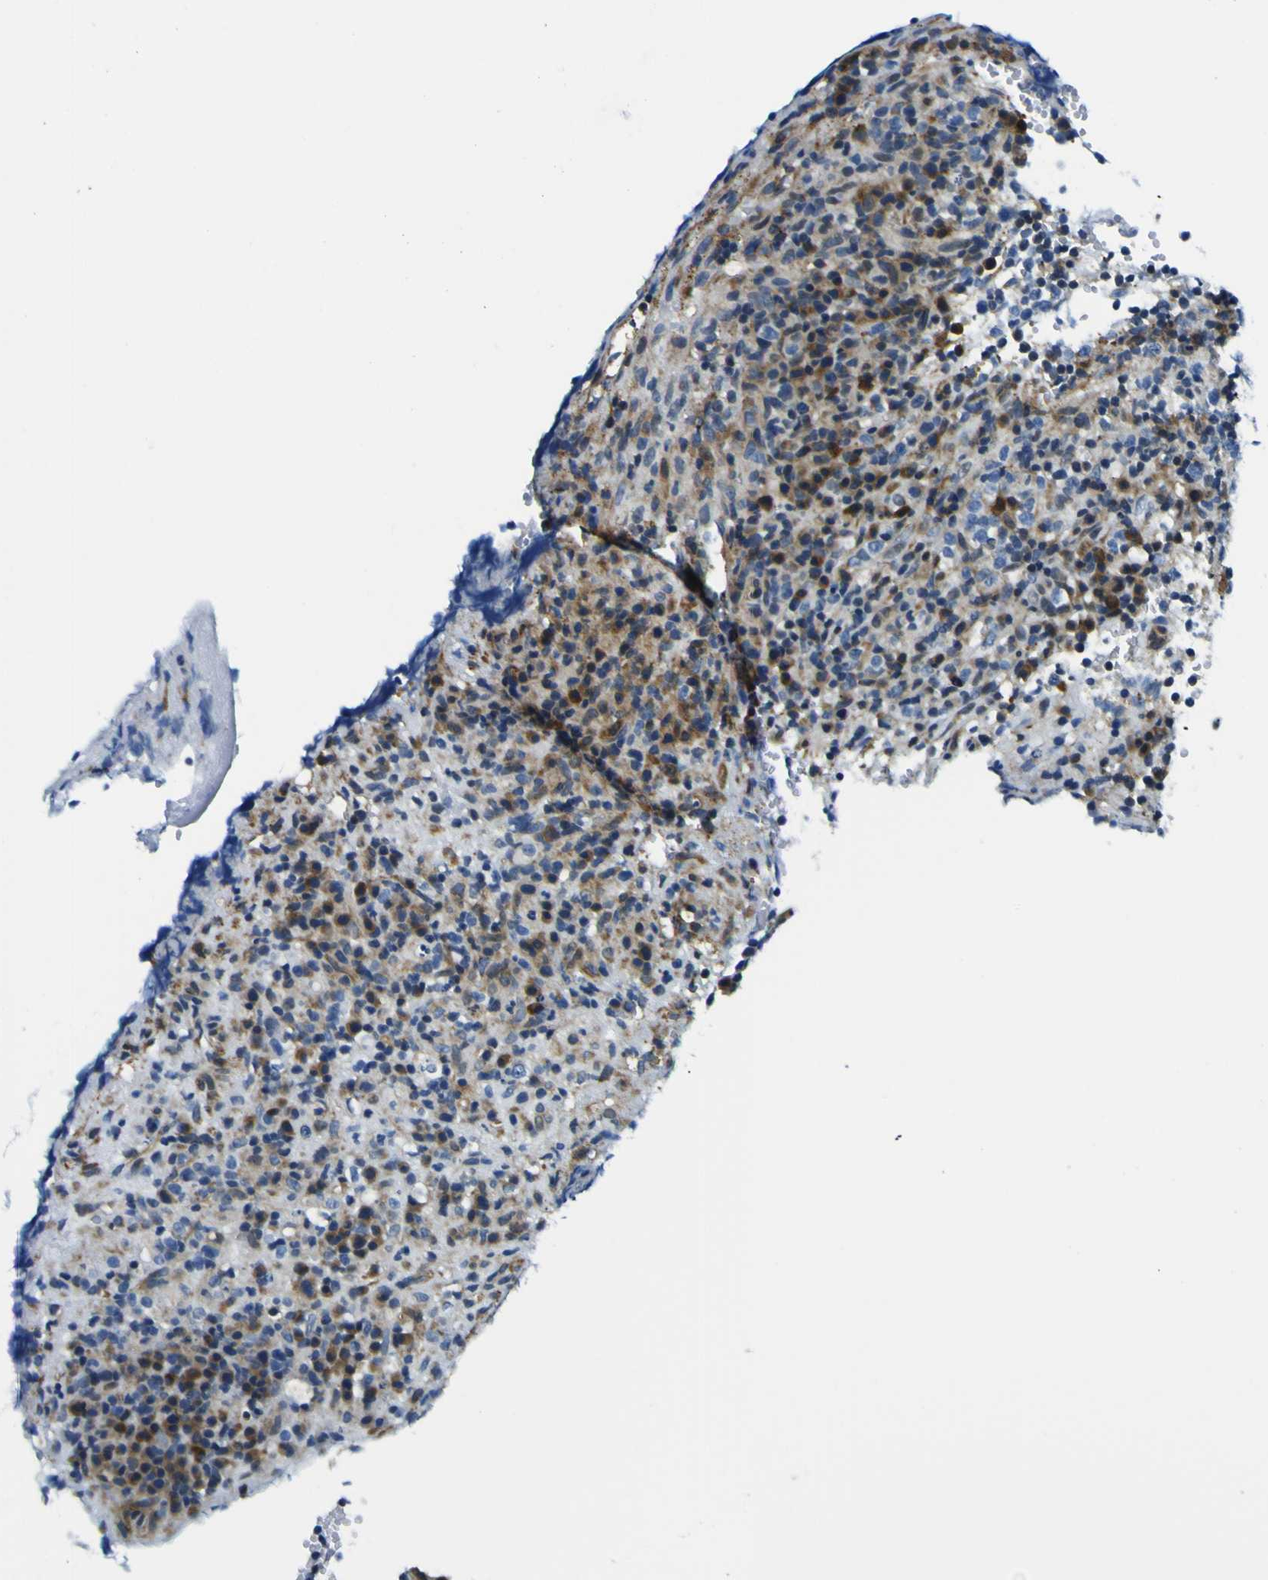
{"staining": {"intensity": "moderate", "quantity": "25%-75%", "location": "cytoplasmic/membranous"}, "tissue": "lymphoma", "cell_type": "Tumor cells", "image_type": "cancer", "snomed": [{"axis": "morphology", "description": "Malignant lymphoma, non-Hodgkin's type, High grade"}, {"axis": "topography", "description": "Lymph node"}], "caption": "Brown immunohistochemical staining in lymphoma demonstrates moderate cytoplasmic/membranous positivity in approximately 25%-75% of tumor cells. Nuclei are stained in blue.", "gene": "NLRP3", "patient": {"sex": "female", "age": 76}}